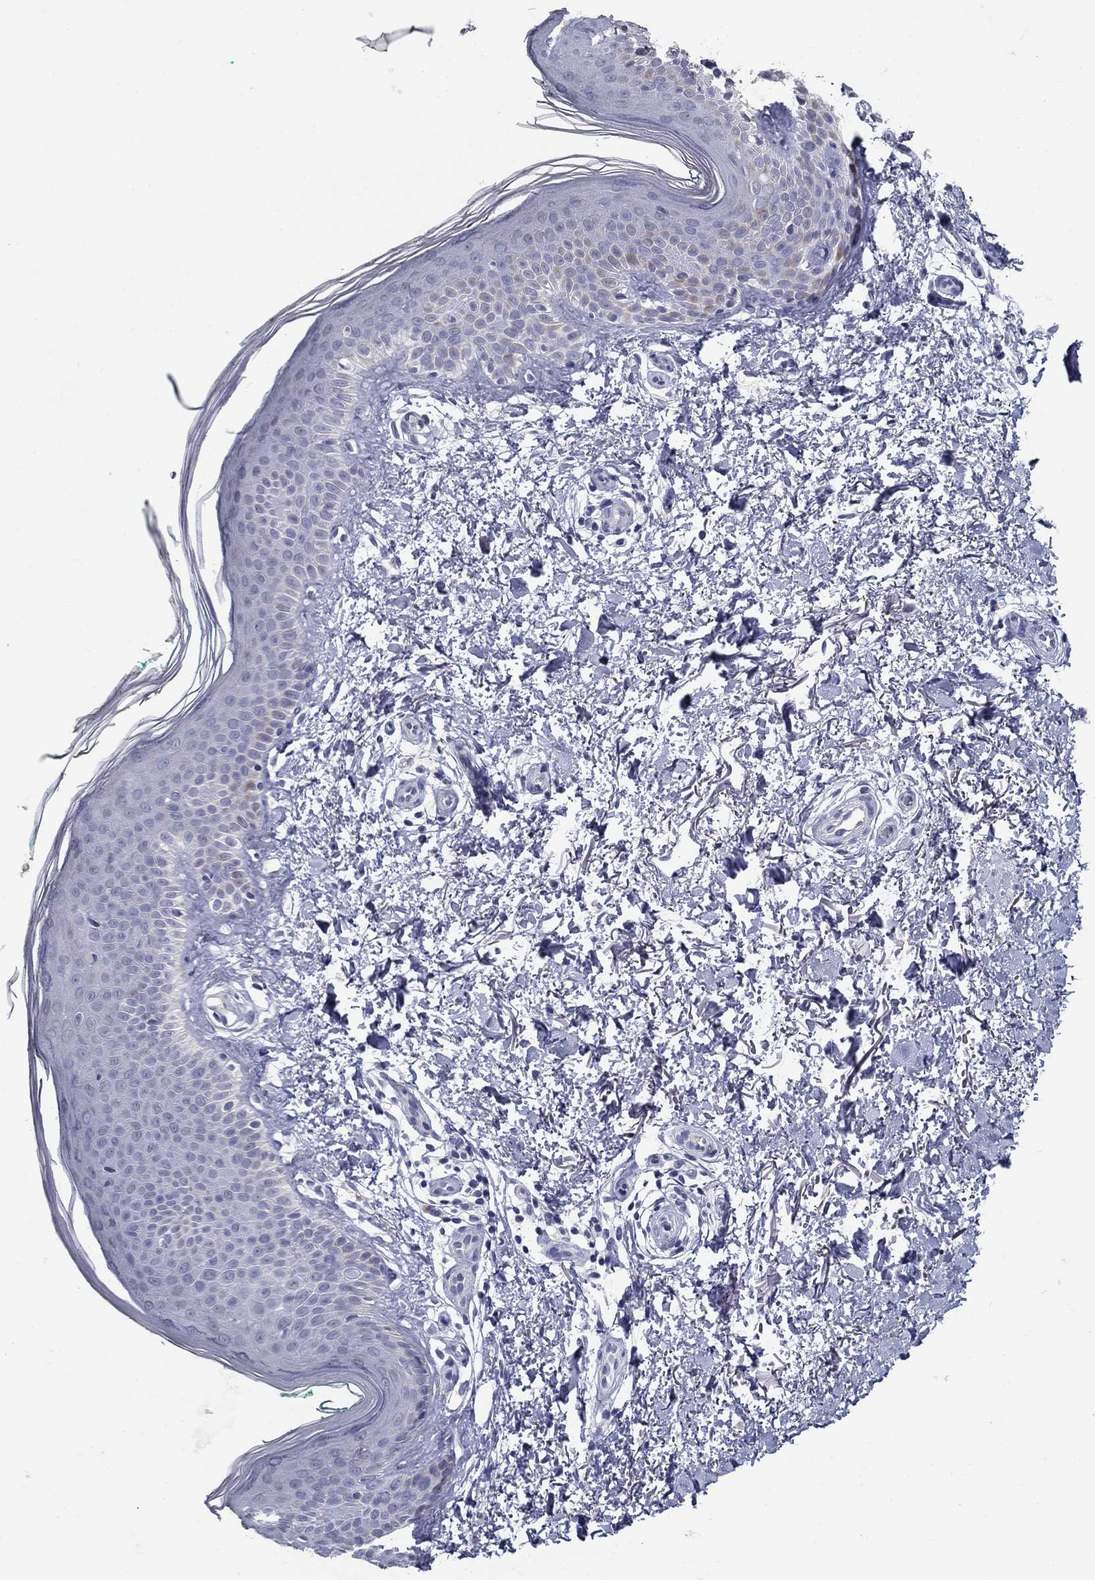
{"staining": {"intensity": "negative", "quantity": "none", "location": "none"}, "tissue": "skin", "cell_type": "Fibroblasts", "image_type": "normal", "snomed": [{"axis": "morphology", "description": "Normal tissue, NOS"}, {"axis": "morphology", "description": "Inflammation, NOS"}, {"axis": "morphology", "description": "Fibrosis, NOS"}, {"axis": "topography", "description": "Skin"}], "caption": "IHC of unremarkable human skin displays no expression in fibroblasts.", "gene": "POMC", "patient": {"sex": "male", "age": 71}}